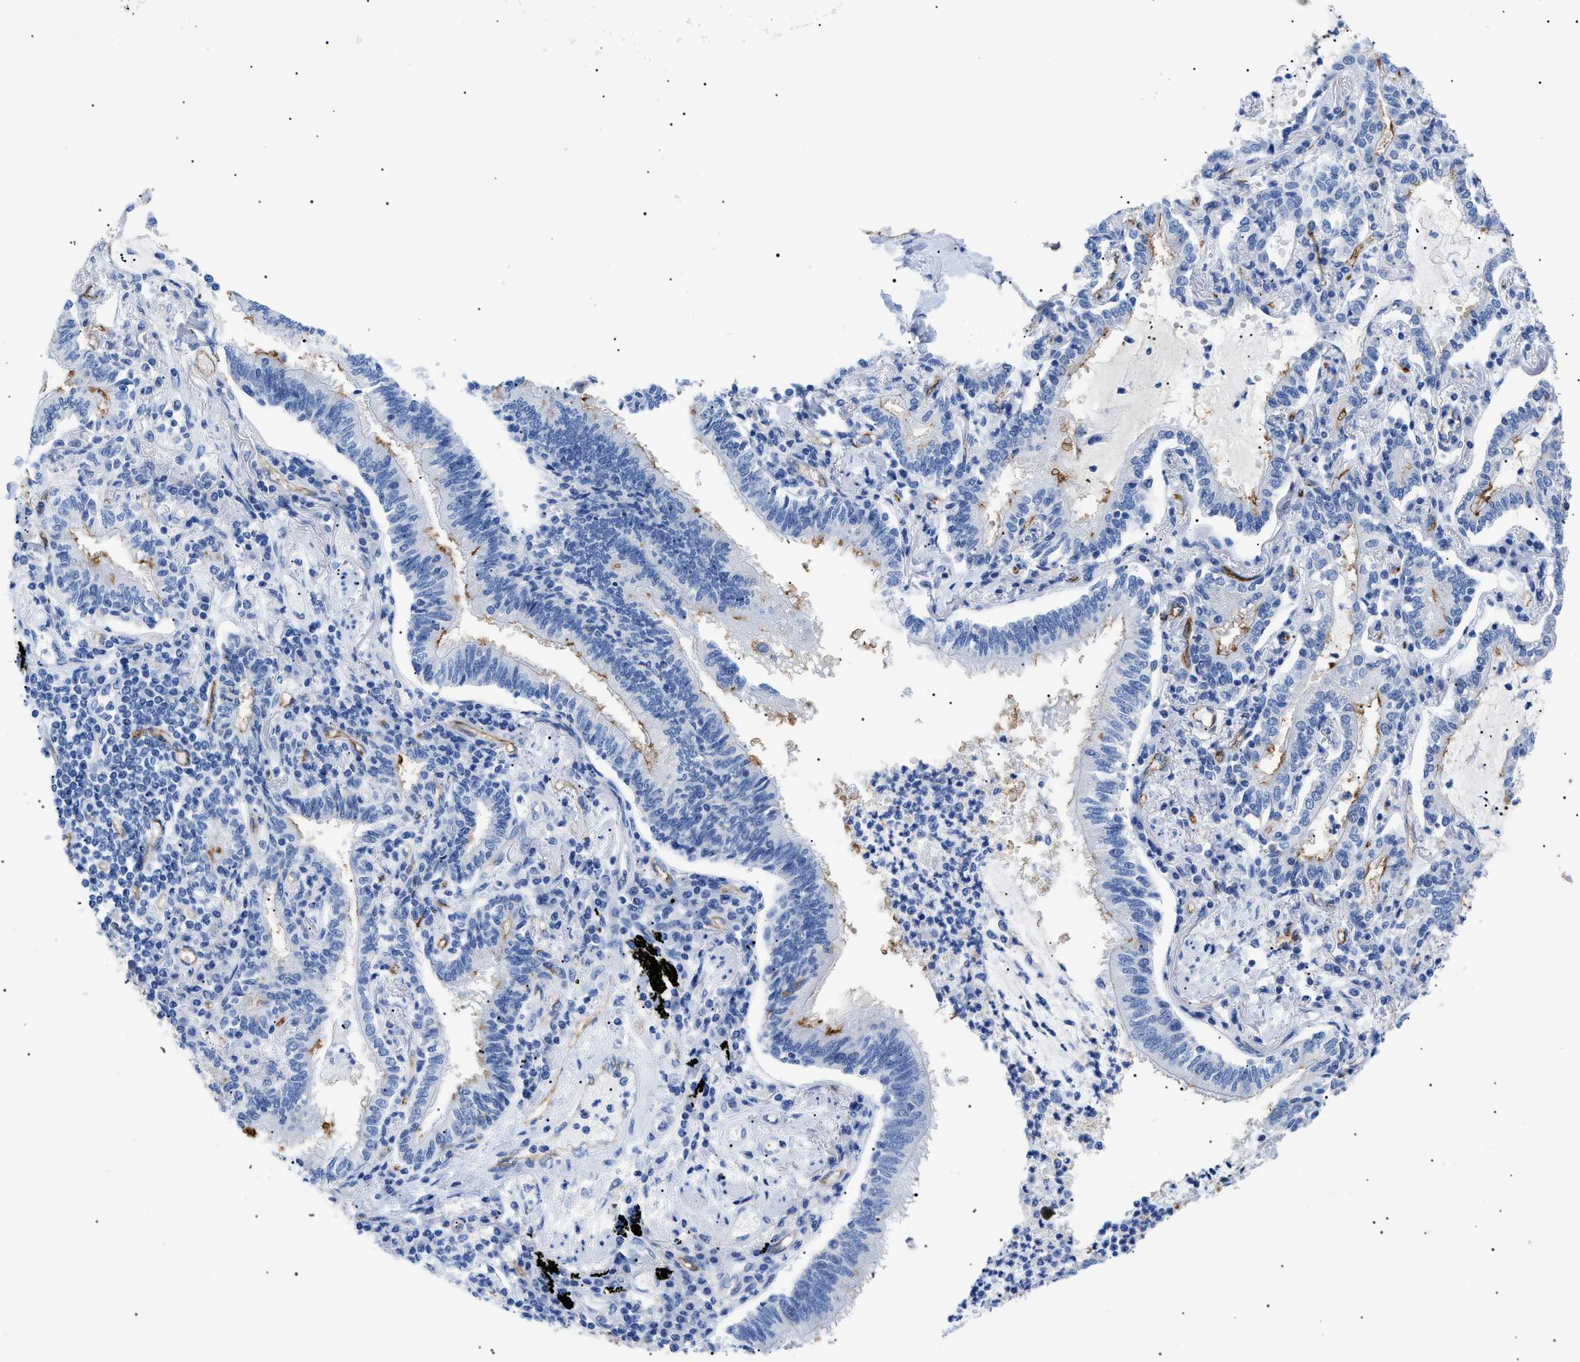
{"staining": {"intensity": "negative", "quantity": "none", "location": "none"}, "tissue": "lung cancer", "cell_type": "Tumor cells", "image_type": "cancer", "snomed": [{"axis": "morphology", "description": "Normal tissue, NOS"}, {"axis": "morphology", "description": "Adenocarcinoma, NOS"}, {"axis": "topography", "description": "Bronchus"}, {"axis": "topography", "description": "Lung"}], "caption": "Immunohistochemical staining of lung cancer (adenocarcinoma) displays no significant expression in tumor cells.", "gene": "PODXL", "patient": {"sex": "female", "age": 70}}